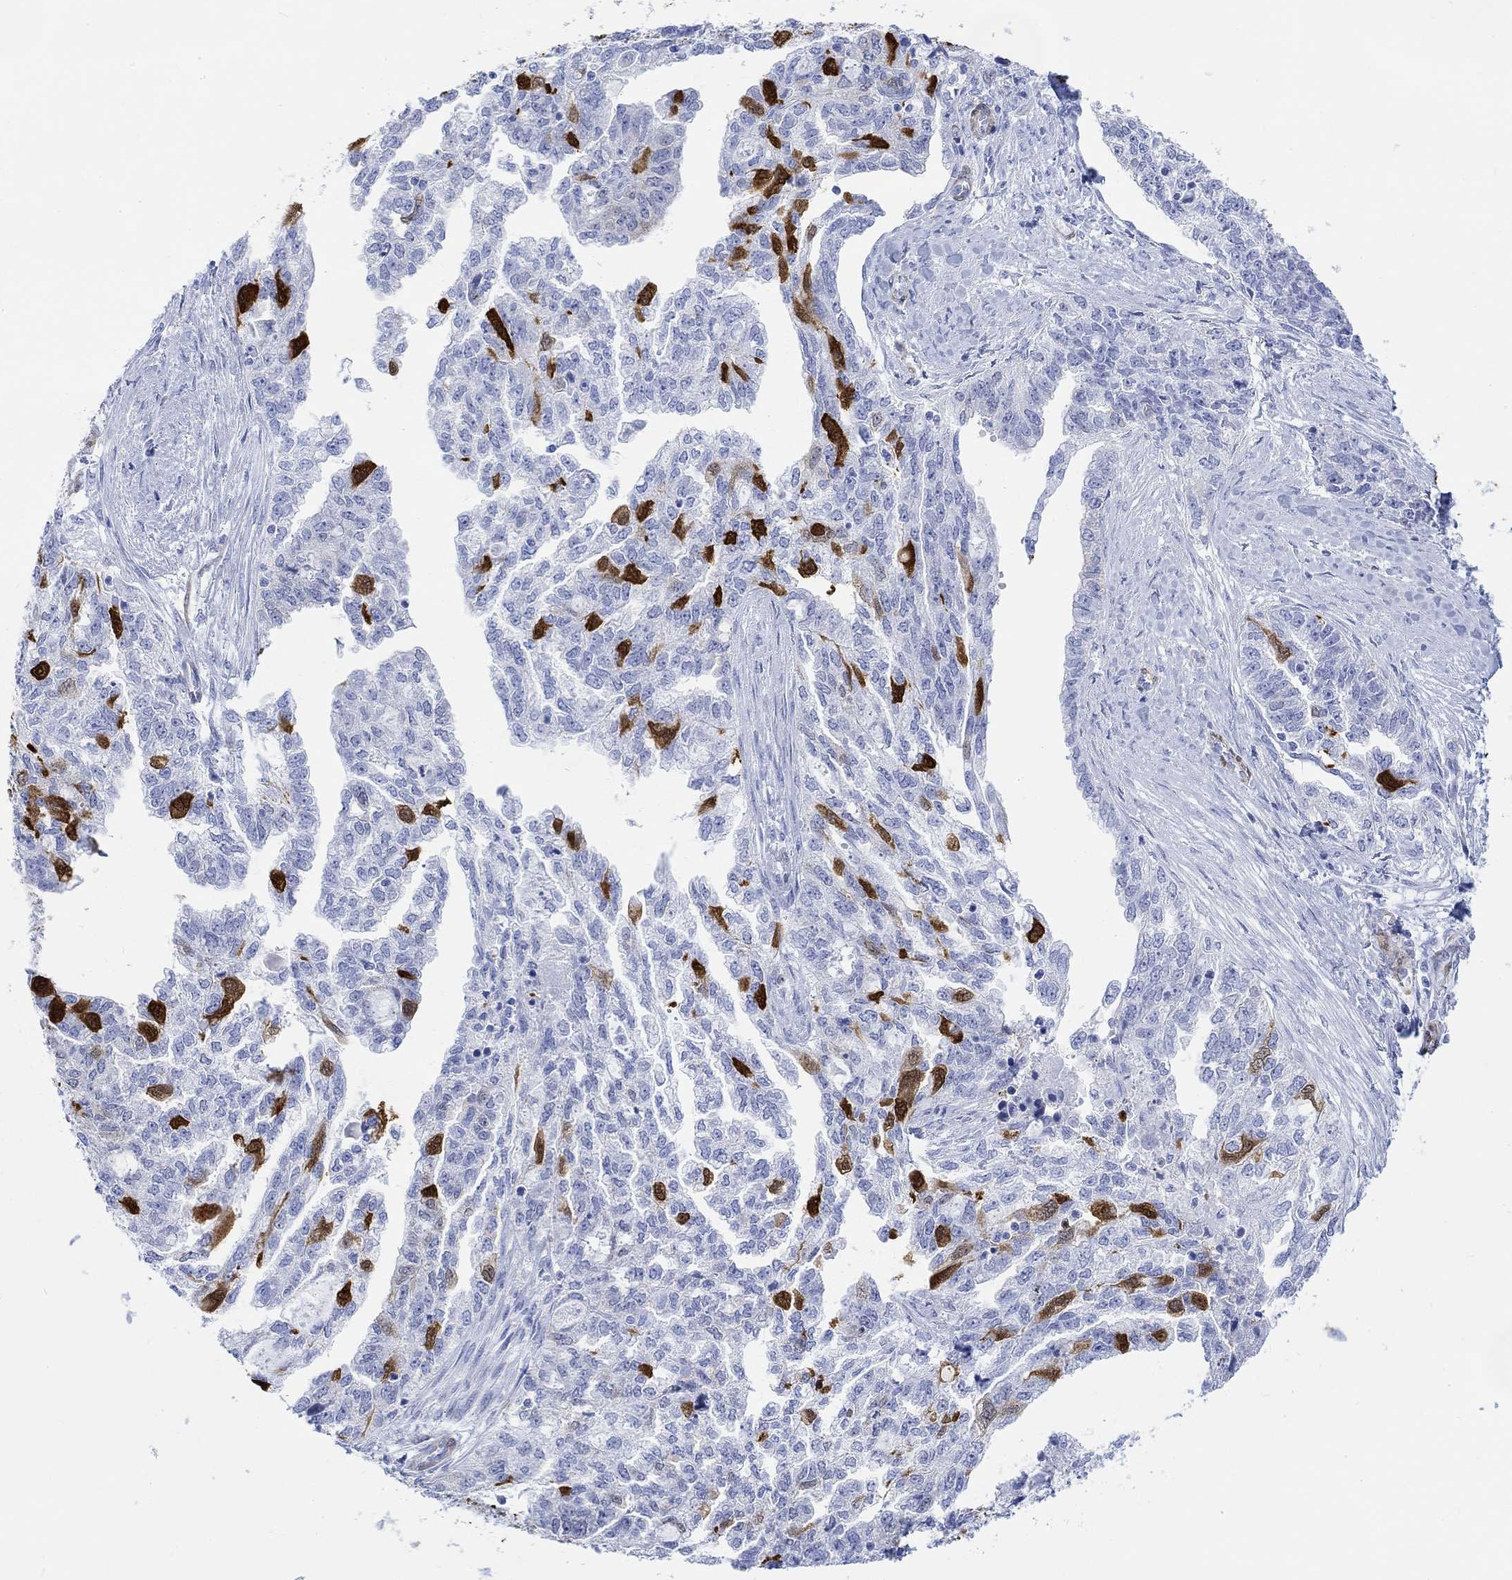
{"staining": {"intensity": "strong", "quantity": "<25%", "location": "cytoplasmic/membranous,nuclear"}, "tissue": "ovarian cancer", "cell_type": "Tumor cells", "image_type": "cancer", "snomed": [{"axis": "morphology", "description": "Cystadenocarcinoma, serous, NOS"}, {"axis": "topography", "description": "Ovary"}], "caption": "Protein staining displays strong cytoplasmic/membranous and nuclear expression in about <25% of tumor cells in serous cystadenocarcinoma (ovarian).", "gene": "TPPP3", "patient": {"sex": "female", "age": 51}}